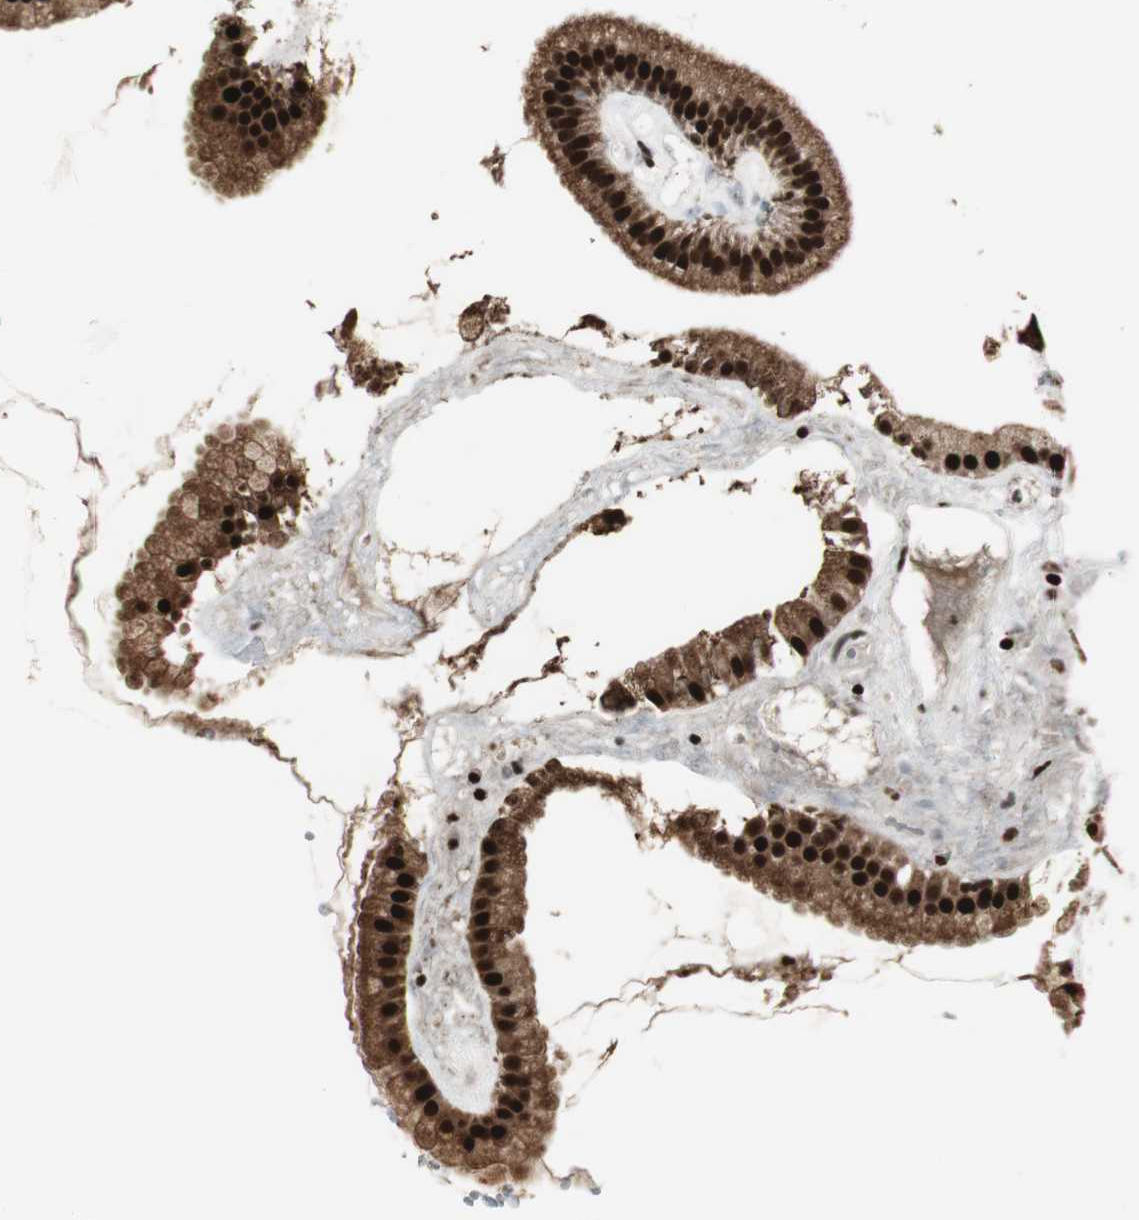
{"staining": {"intensity": "strong", "quantity": ">75%", "location": "cytoplasmic/membranous,nuclear"}, "tissue": "gallbladder", "cell_type": "Glandular cells", "image_type": "normal", "snomed": [{"axis": "morphology", "description": "Normal tissue, NOS"}, {"axis": "topography", "description": "Gallbladder"}], "caption": "This histopathology image shows unremarkable gallbladder stained with immunohistochemistry to label a protein in brown. The cytoplasmic/membranous,nuclear of glandular cells show strong positivity for the protein. Nuclei are counter-stained blue.", "gene": "PARN", "patient": {"sex": "female", "age": 64}}